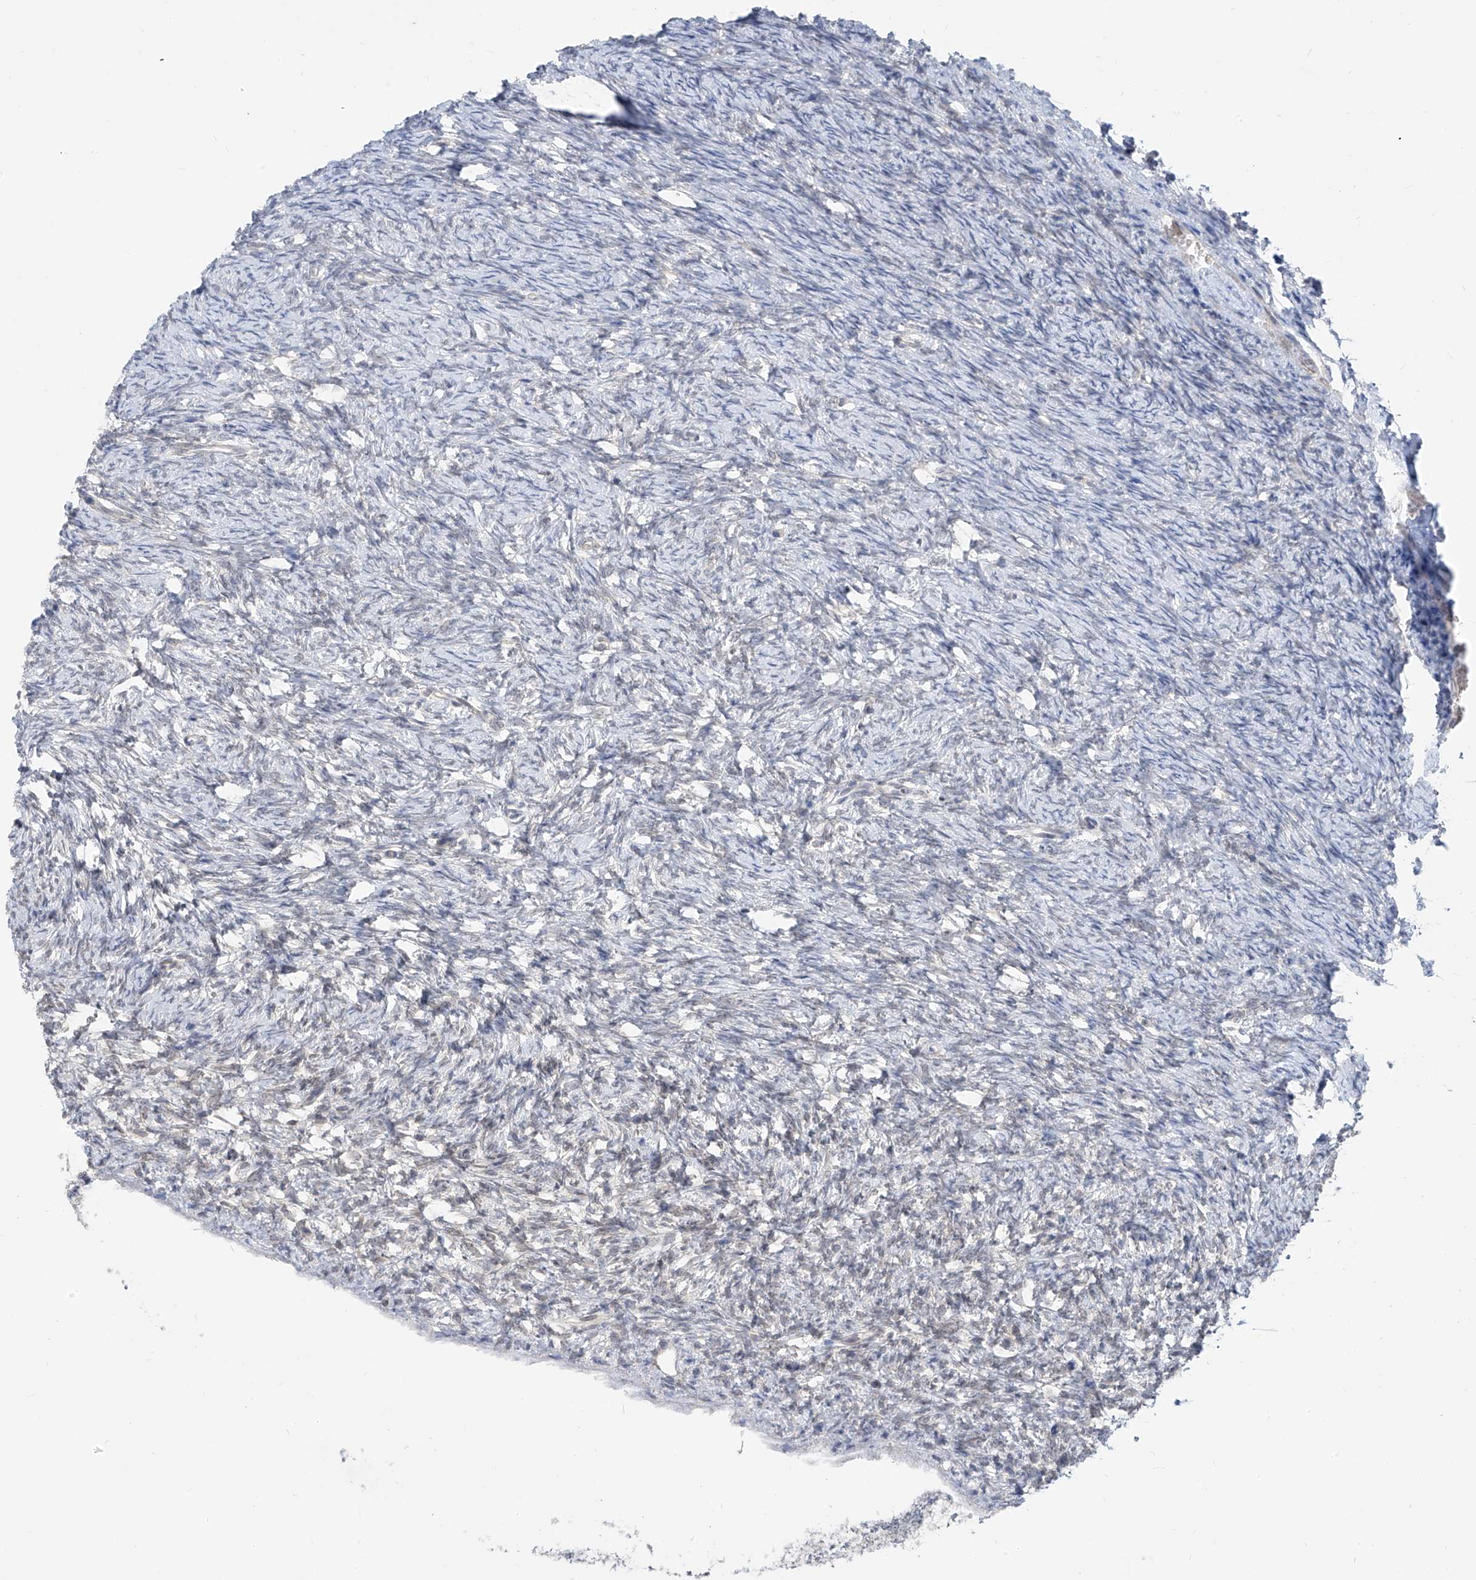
{"staining": {"intensity": "negative", "quantity": "none", "location": "none"}, "tissue": "ovary", "cell_type": "Ovarian stroma cells", "image_type": "normal", "snomed": [{"axis": "morphology", "description": "Normal tissue, NOS"}, {"axis": "morphology", "description": "Cyst, NOS"}, {"axis": "topography", "description": "Ovary"}], "caption": "Immunohistochemistry (IHC) of normal ovary reveals no expression in ovarian stroma cells. The staining is performed using DAB brown chromogen with nuclei counter-stained in using hematoxylin.", "gene": "KRTAP25", "patient": {"sex": "female", "age": 33}}